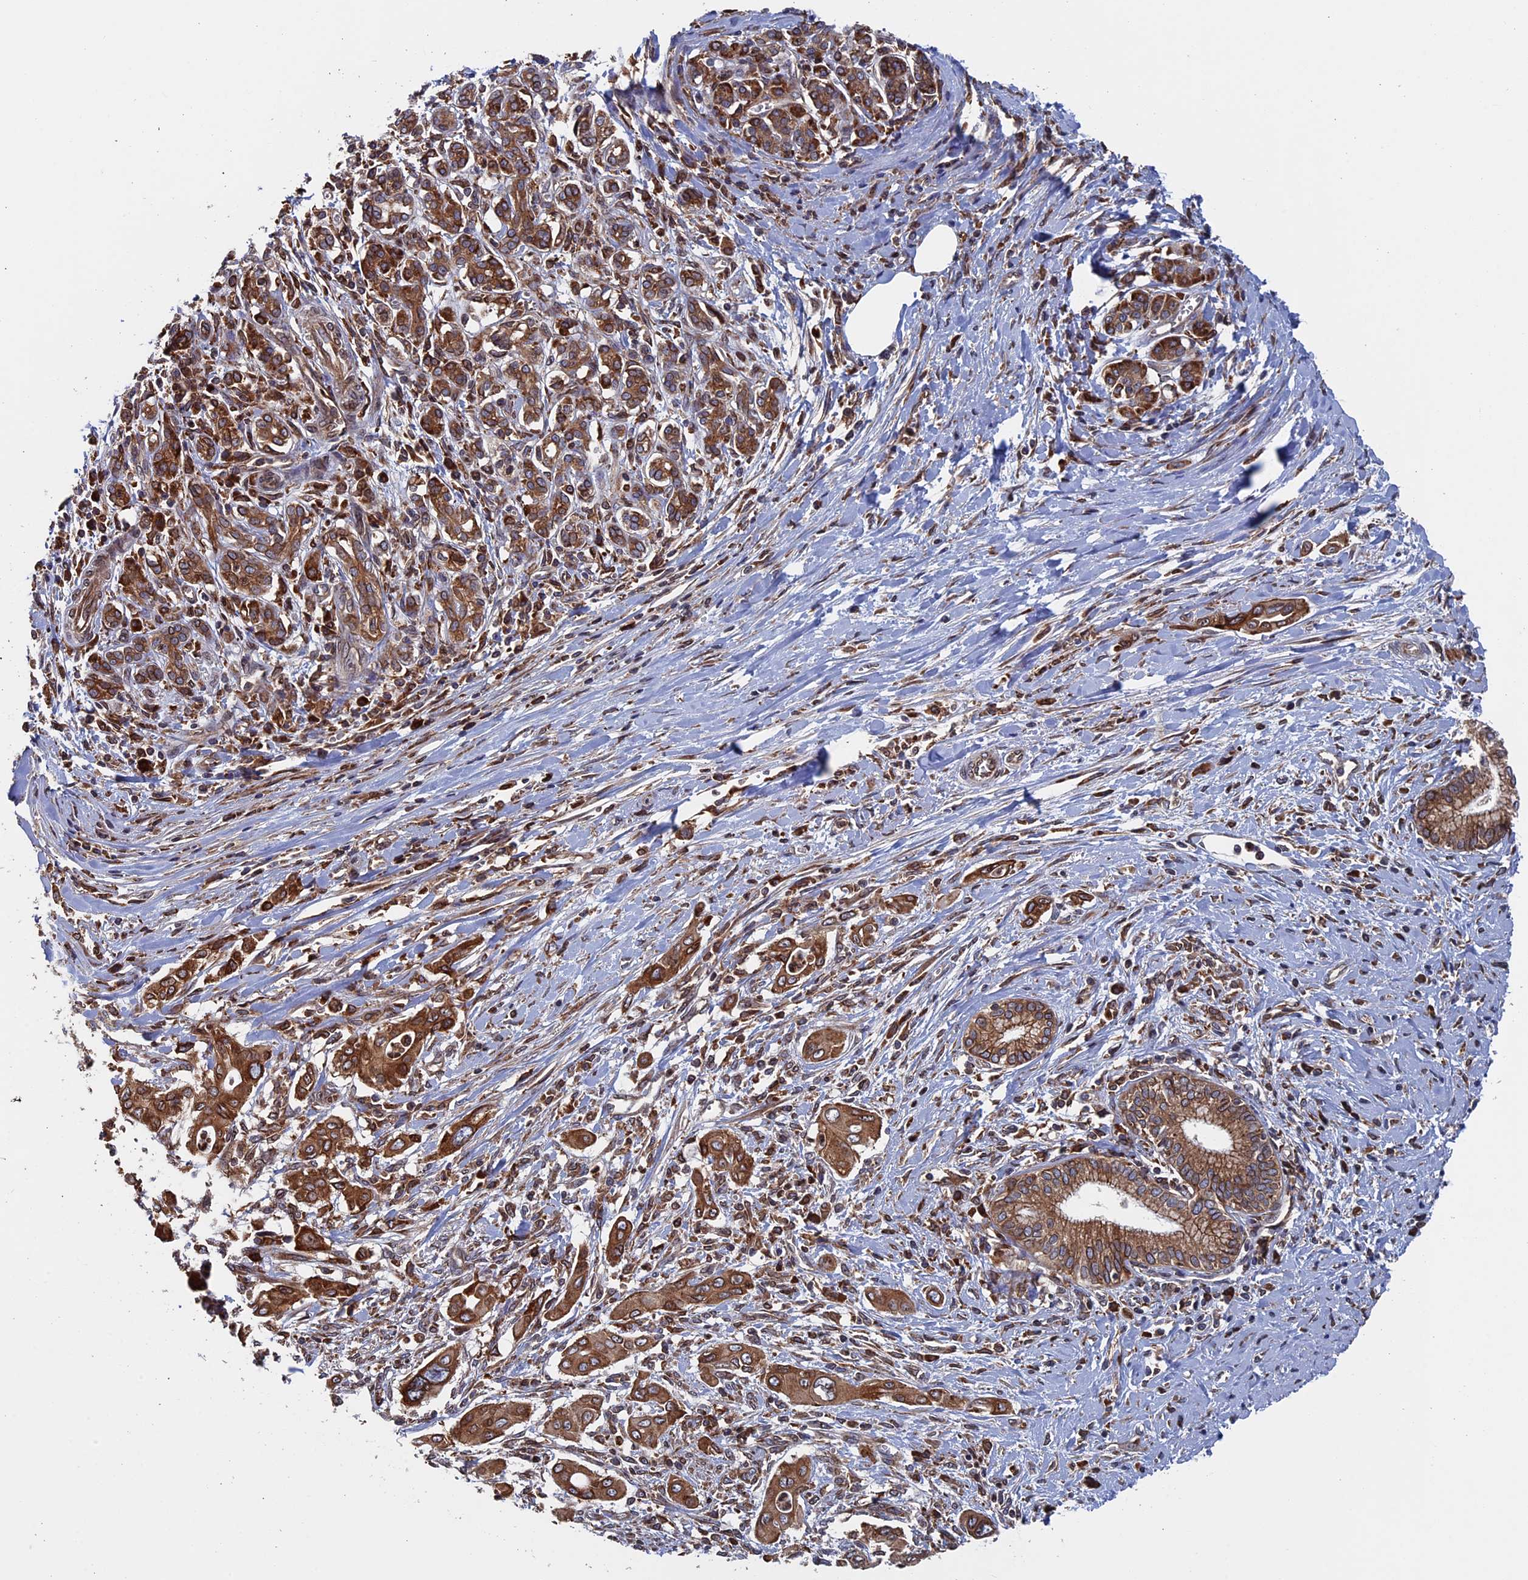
{"staining": {"intensity": "strong", "quantity": ">75%", "location": "cytoplasmic/membranous"}, "tissue": "pancreatic cancer", "cell_type": "Tumor cells", "image_type": "cancer", "snomed": [{"axis": "morphology", "description": "Adenocarcinoma, NOS"}, {"axis": "topography", "description": "Pancreas"}], "caption": "IHC (DAB (3,3'-diaminobenzidine)) staining of pancreatic cancer demonstrates strong cytoplasmic/membranous protein positivity in about >75% of tumor cells. (DAB (3,3'-diaminobenzidine) IHC, brown staining for protein, blue staining for nuclei).", "gene": "RPUSD1", "patient": {"sex": "male", "age": 58}}